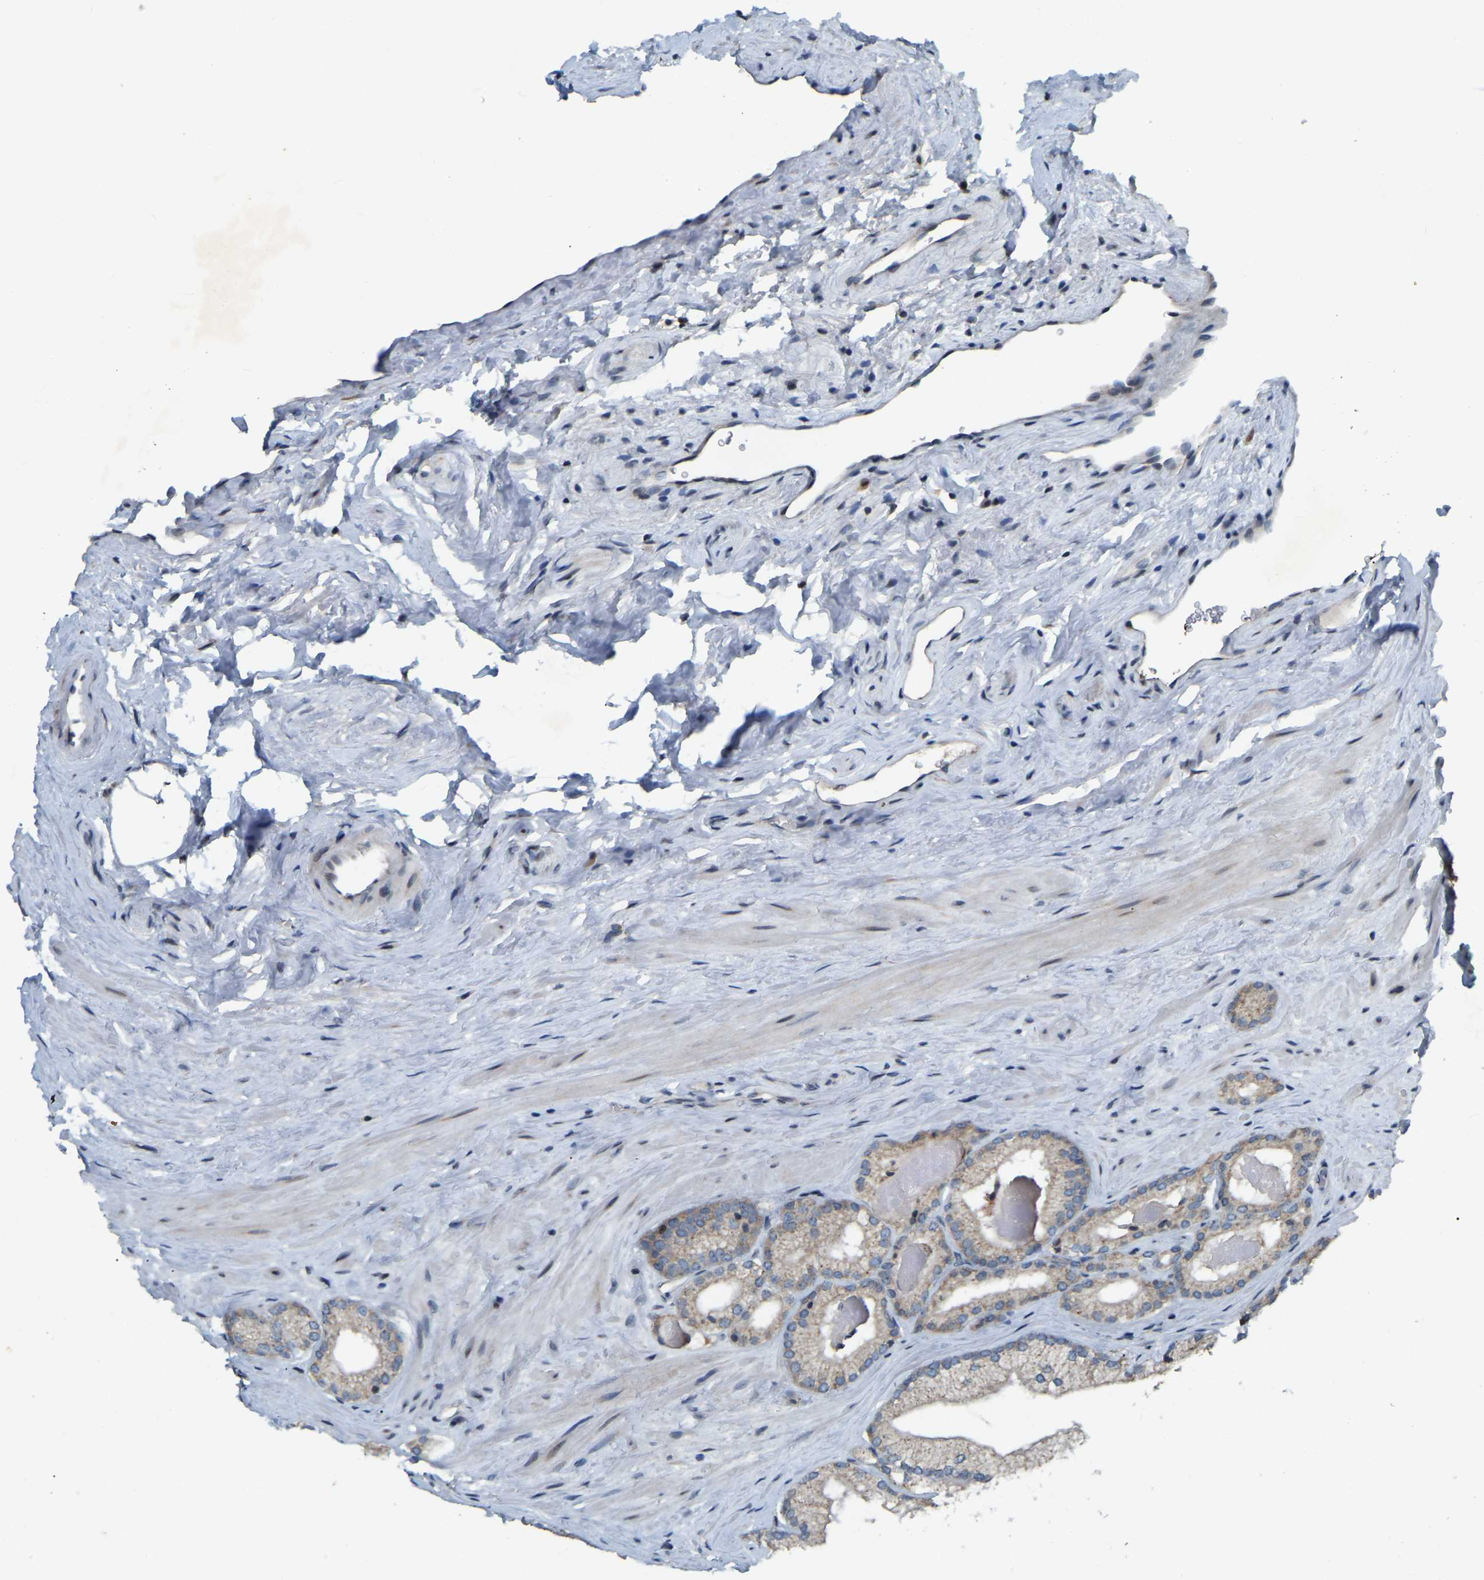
{"staining": {"intensity": "weak", "quantity": "<25%", "location": "cytoplasmic/membranous"}, "tissue": "prostate cancer", "cell_type": "Tumor cells", "image_type": "cancer", "snomed": [{"axis": "morphology", "description": "Adenocarcinoma, Low grade"}, {"axis": "topography", "description": "Prostate"}], "caption": "There is no significant staining in tumor cells of low-grade adenocarcinoma (prostate). (DAB immunohistochemistry (IHC) with hematoxylin counter stain).", "gene": "PARL", "patient": {"sex": "male", "age": 65}}